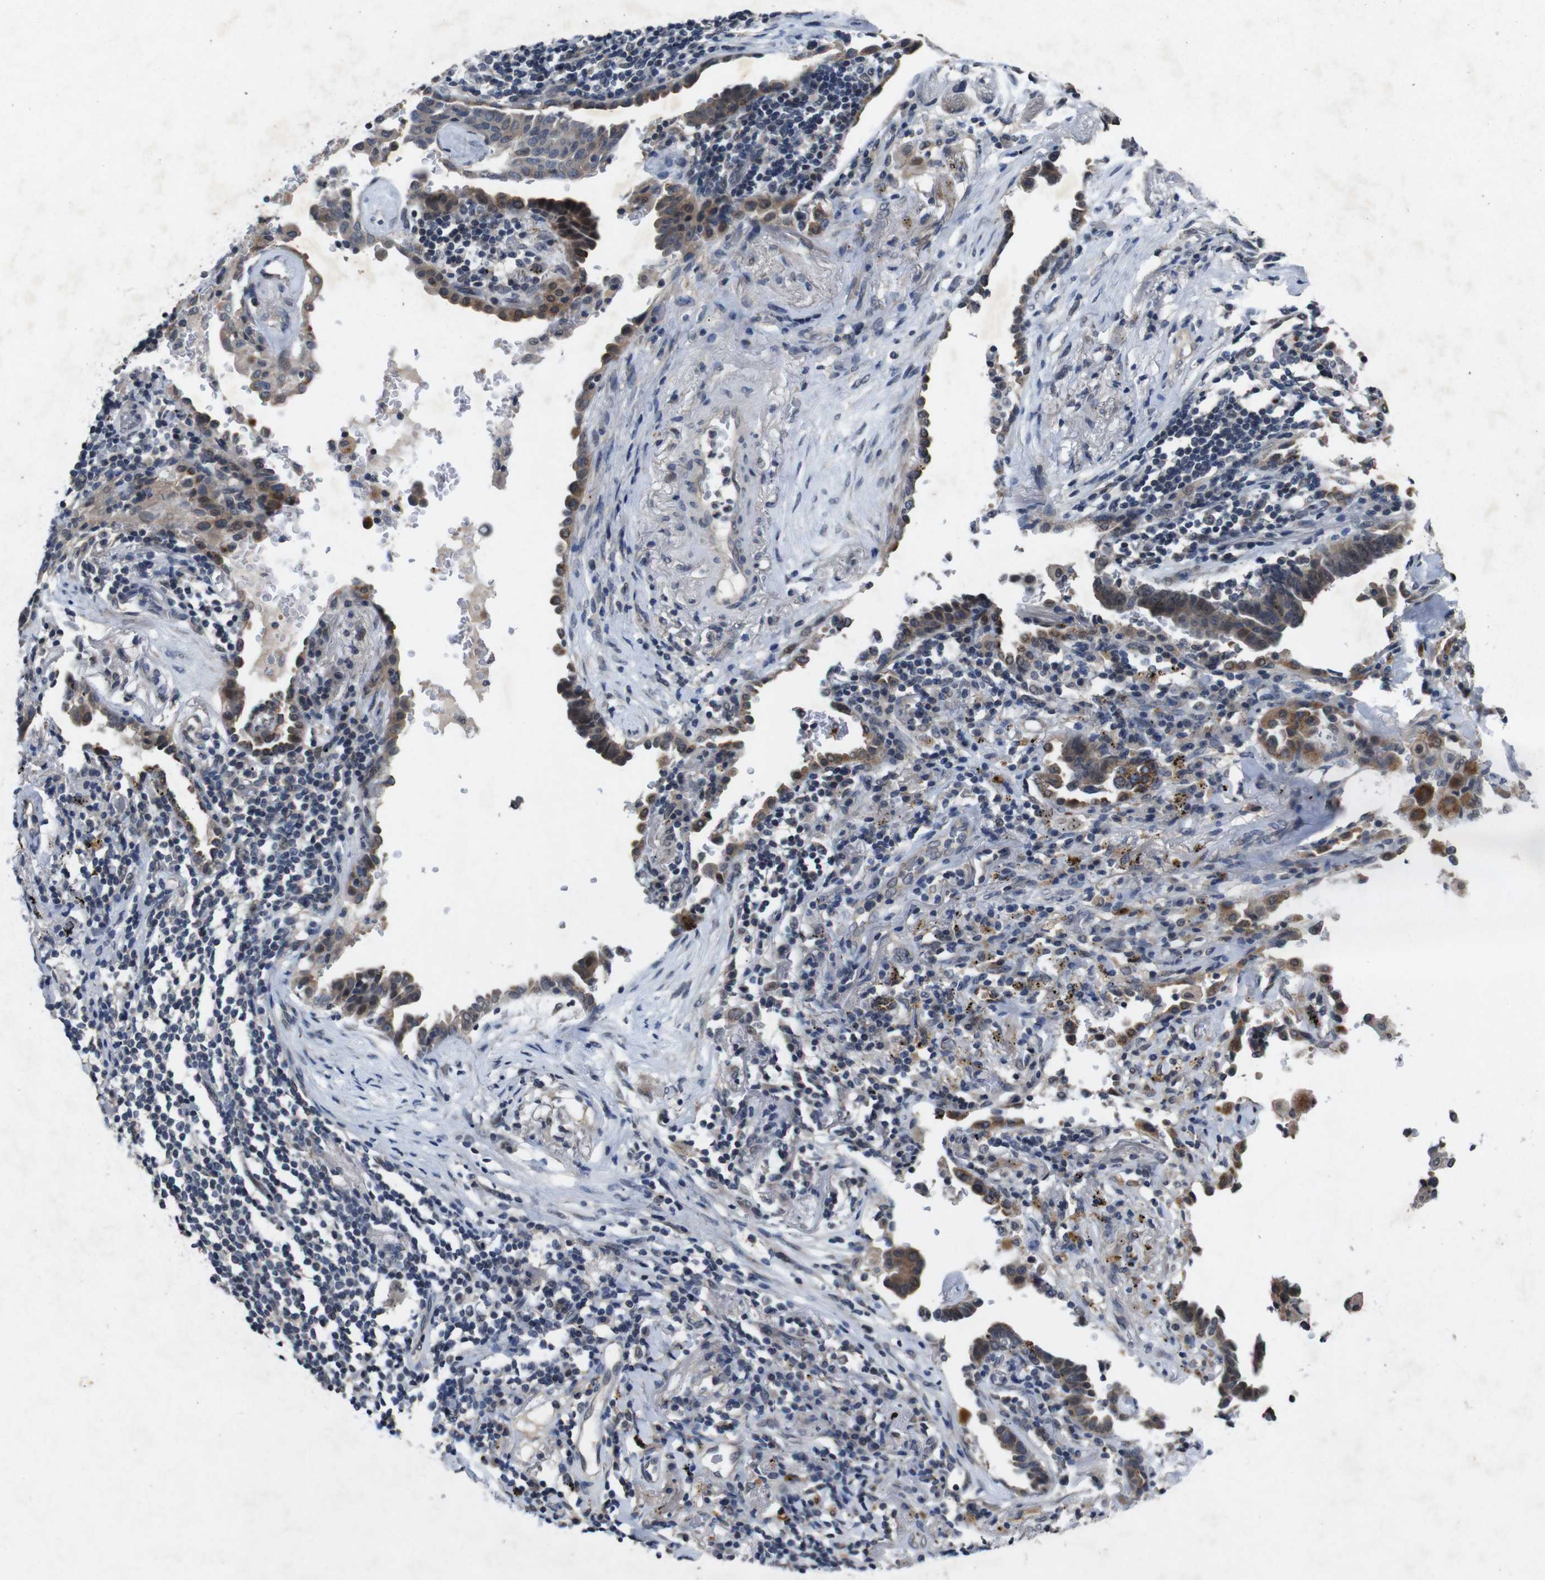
{"staining": {"intensity": "moderate", "quantity": "<25%", "location": "cytoplasmic/membranous"}, "tissue": "lung cancer", "cell_type": "Tumor cells", "image_type": "cancer", "snomed": [{"axis": "morphology", "description": "Adenocarcinoma, NOS"}, {"axis": "topography", "description": "Lung"}], "caption": "Immunohistochemical staining of human lung adenocarcinoma reveals low levels of moderate cytoplasmic/membranous protein expression in approximately <25% of tumor cells.", "gene": "AKT3", "patient": {"sex": "female", "age": 64}}